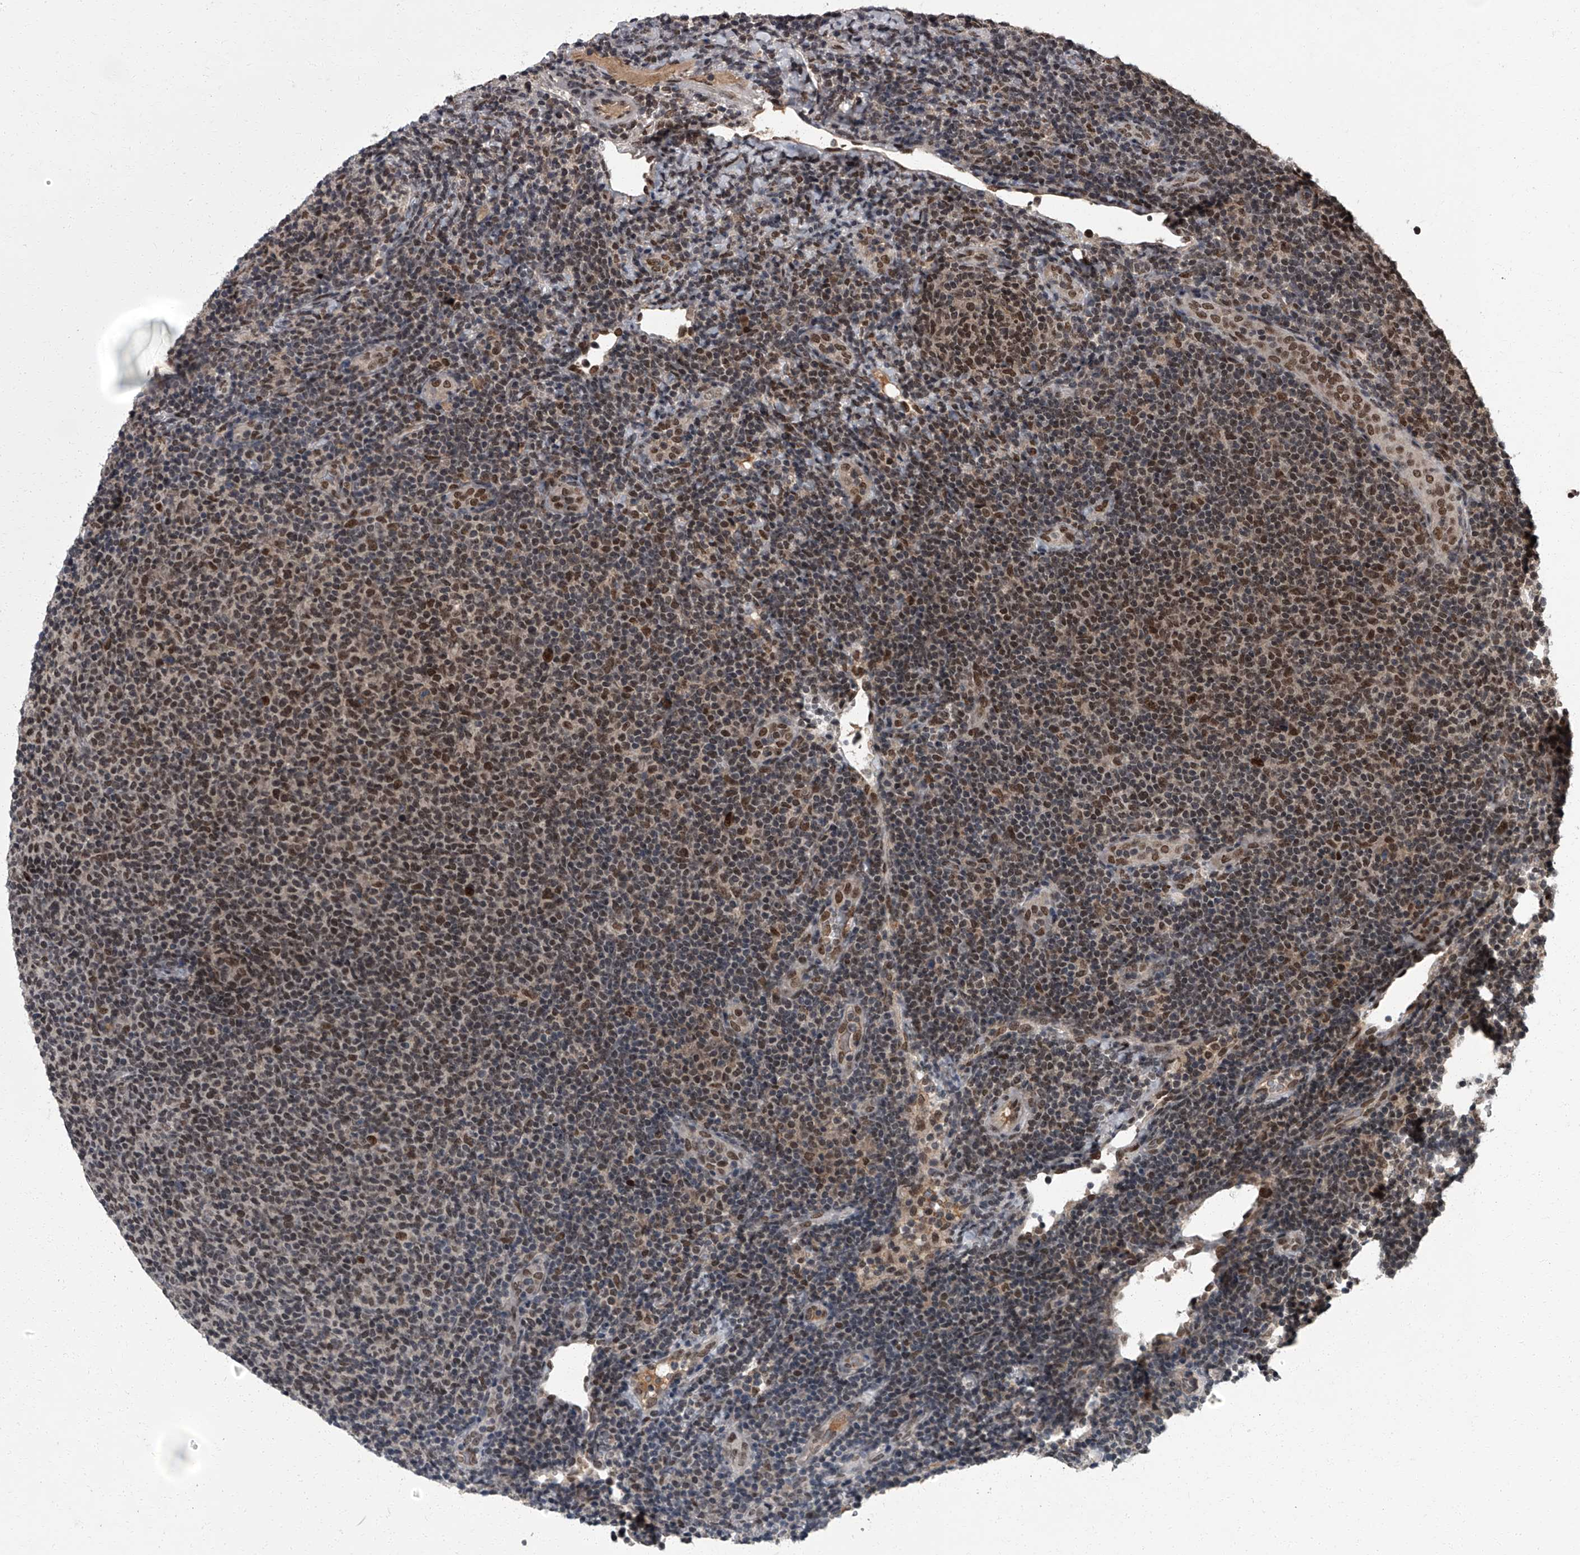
{"staining": {"intensity": "moderate", "quantity": "25%-75%", "location": "nuclear"}, "tissue": "lymphoma", "cell_type": "Tumor cells", "image_type": "cancer", "snomed": [{"axis": "morphology", "description": "Malignant lymphoma, non-Hodgkin's type, Low grade"}, {"axis": "topography", "description": "Lymph node"}], "caption": "Protein analysis of lymphoma tissue exhibits moderate nuclear staining in approximately 25%-75% of tumor cells.", "gene": "ZNF518B", "patient": {"sex": "male", "age": 66}}